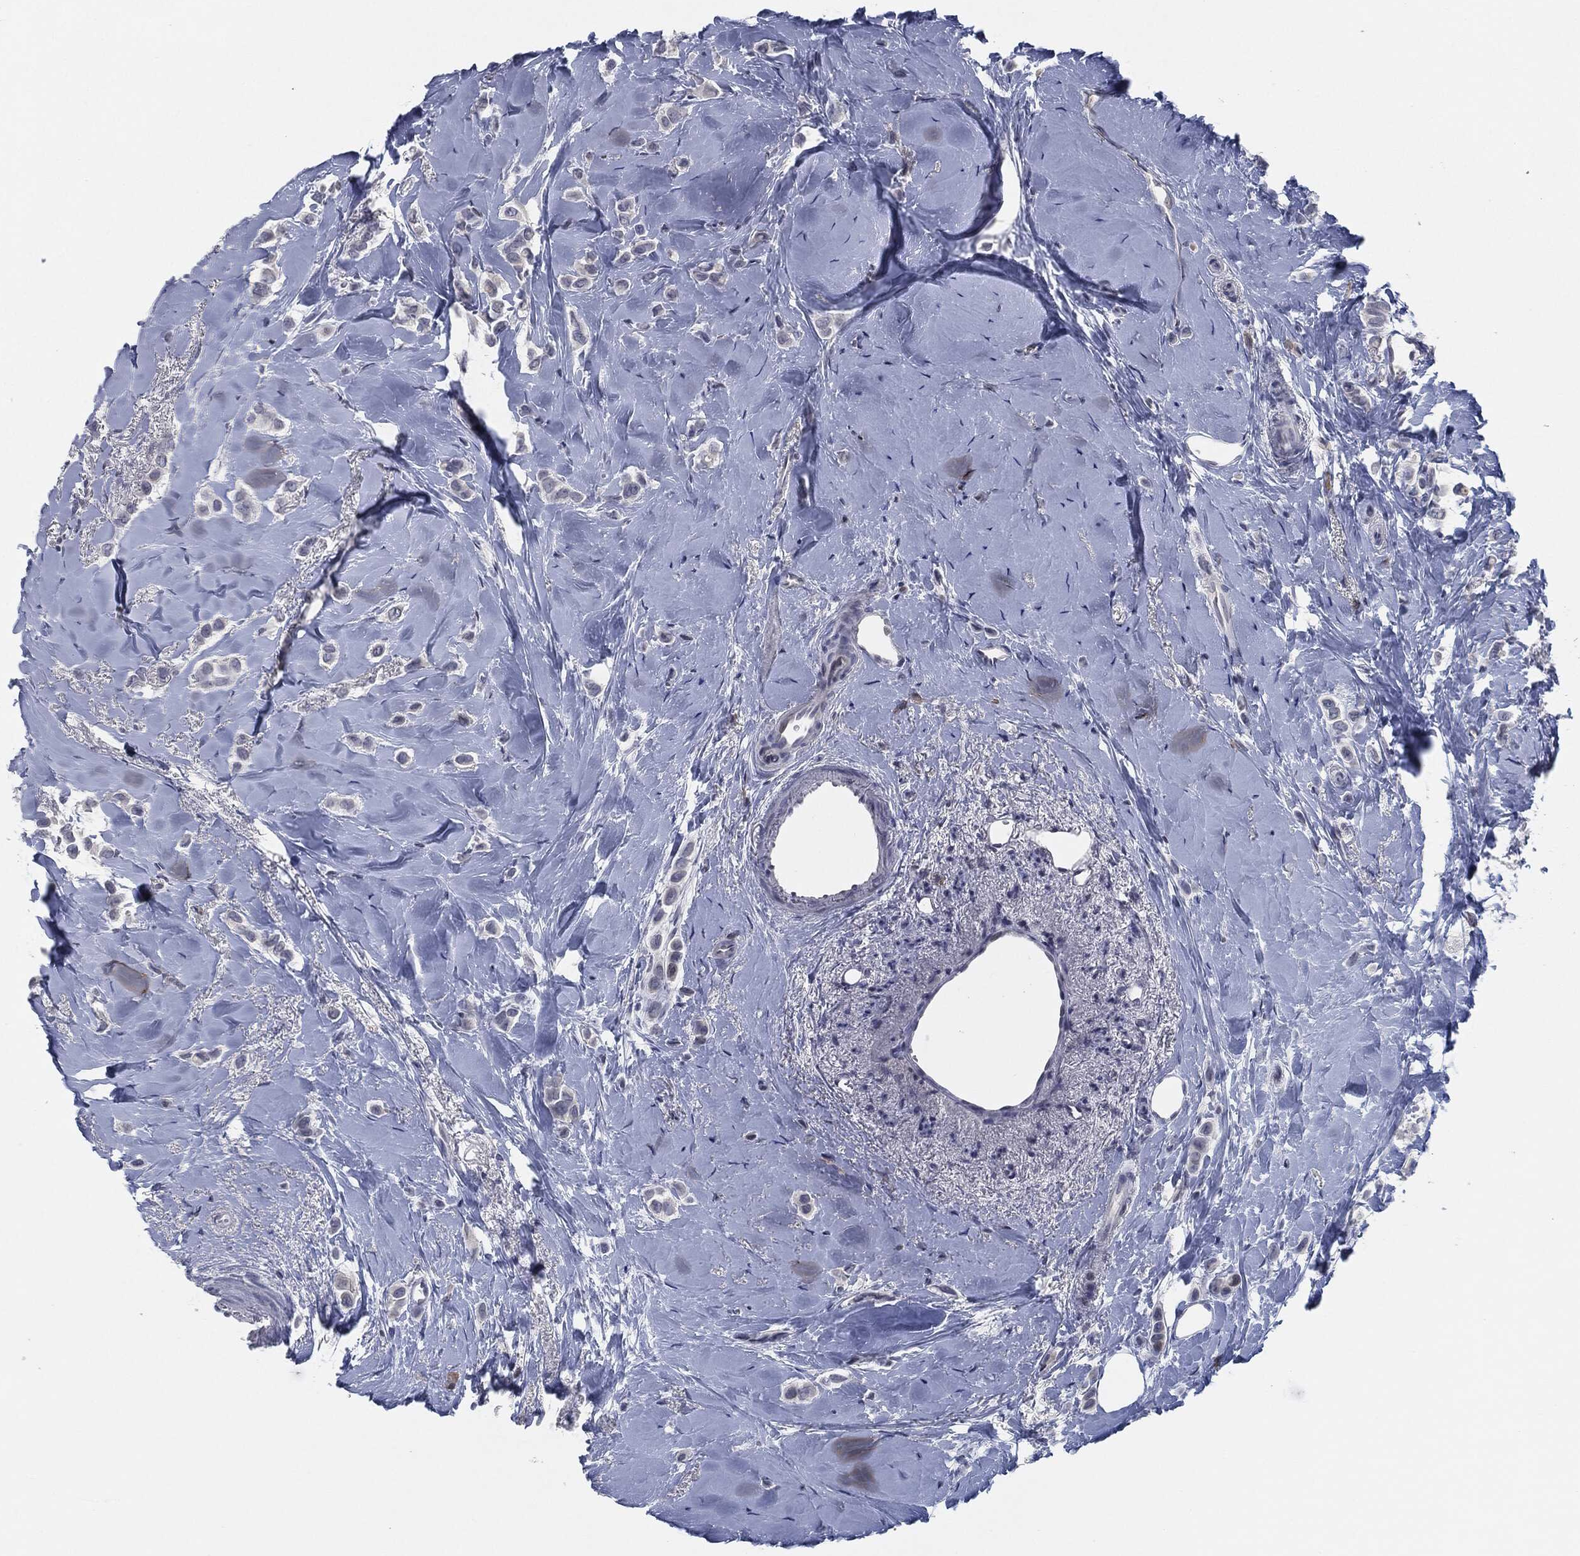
{"staining": {"intensity": "negative", "quantity": "none", "location": "none"}, "tissue": "breast cancer", "cell_type": "Tumor cells", "image_type": "cancer", "snomed": [{"axis": "morphology", "description": "Lobular carcinoma"}, {"axis": "topography", "description": "Breast"}], "caption": "There is no significant expression in tumor cells of breast cancer.", "gene": "PROM1", "patient": {"sex": "female", "age": 66}}